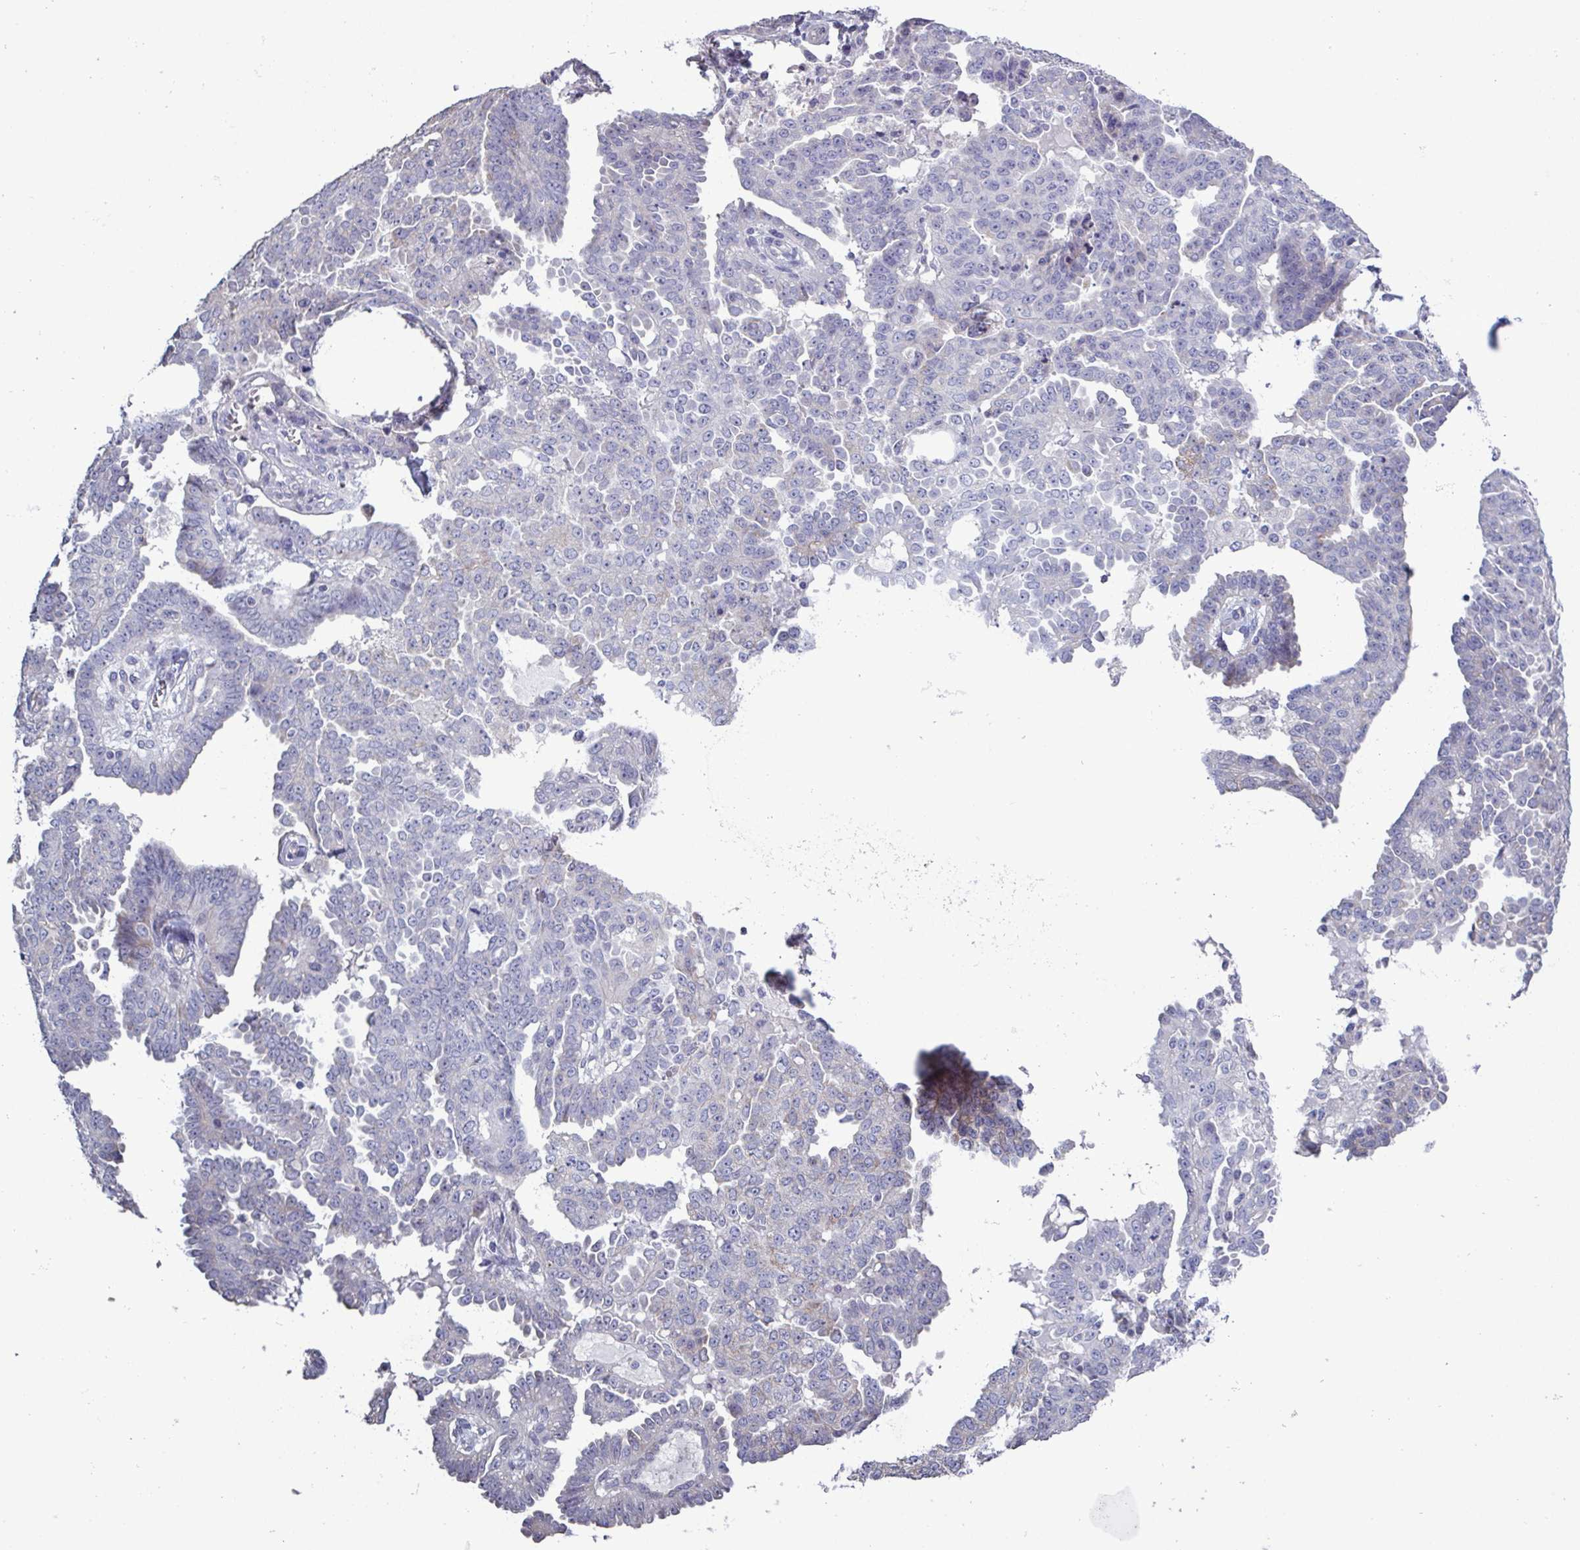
{"staining": {"intensity": "negative", "quantity": "none", "location": "none"}, "tissue": "ovarian cancer", "cell_type": "Tumor cells", "image_type": "cancer", "snomed": [{"axis": "morphology", "description": "Cystadenocarcinoma, serous, NOS"}, {"axis": "topography", "description": "Ovary"}], "caption": "The photomicrograph displays no significant expression in tumor cells of ovarian cancer. (DAB (3,3'-diaminobenzidine) immunohistochemistry visualized using brightfield microscopy, high magnification).", "gene": "GLDC", "patient": {"sex": "female", "age": 71}}